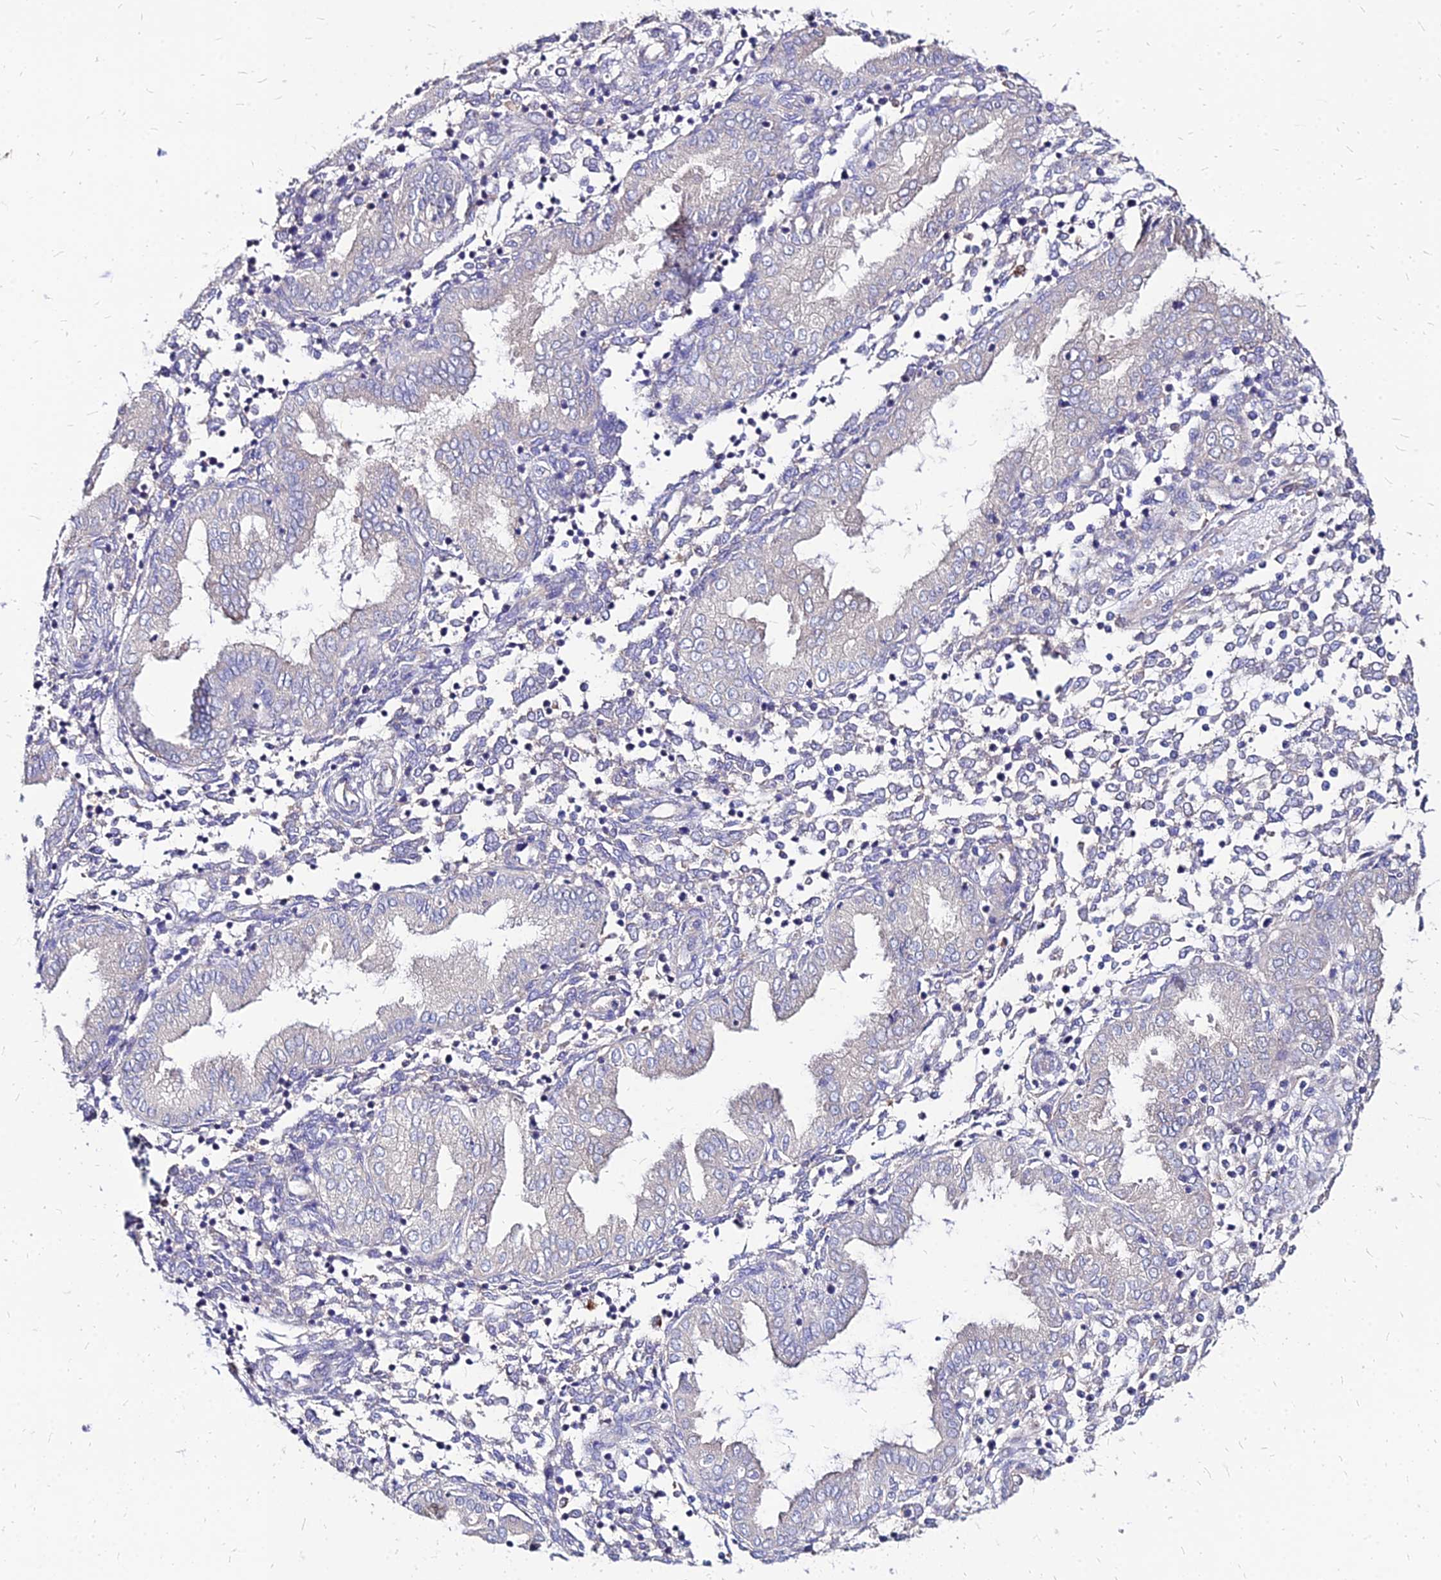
{"staining": {"intensity": "negative", "quantity": "none", "location": "none"}, "tissue": "endometrium", "cell_type": "Cells in endometrial stroma", "image_type": "normal", "snomed": [{"axis": "morphology", "description": "Normal tissue, NOS"}, {"axis": "topography", "description": "Endometrium"}], "caption": "This is an immunohistochemistry (IHC) micrograph of normal endometrium. There is no expression in cells in endometrial stroma.", "gene": "COMMD10", "patient": {"sex": "female", "age": 53}}